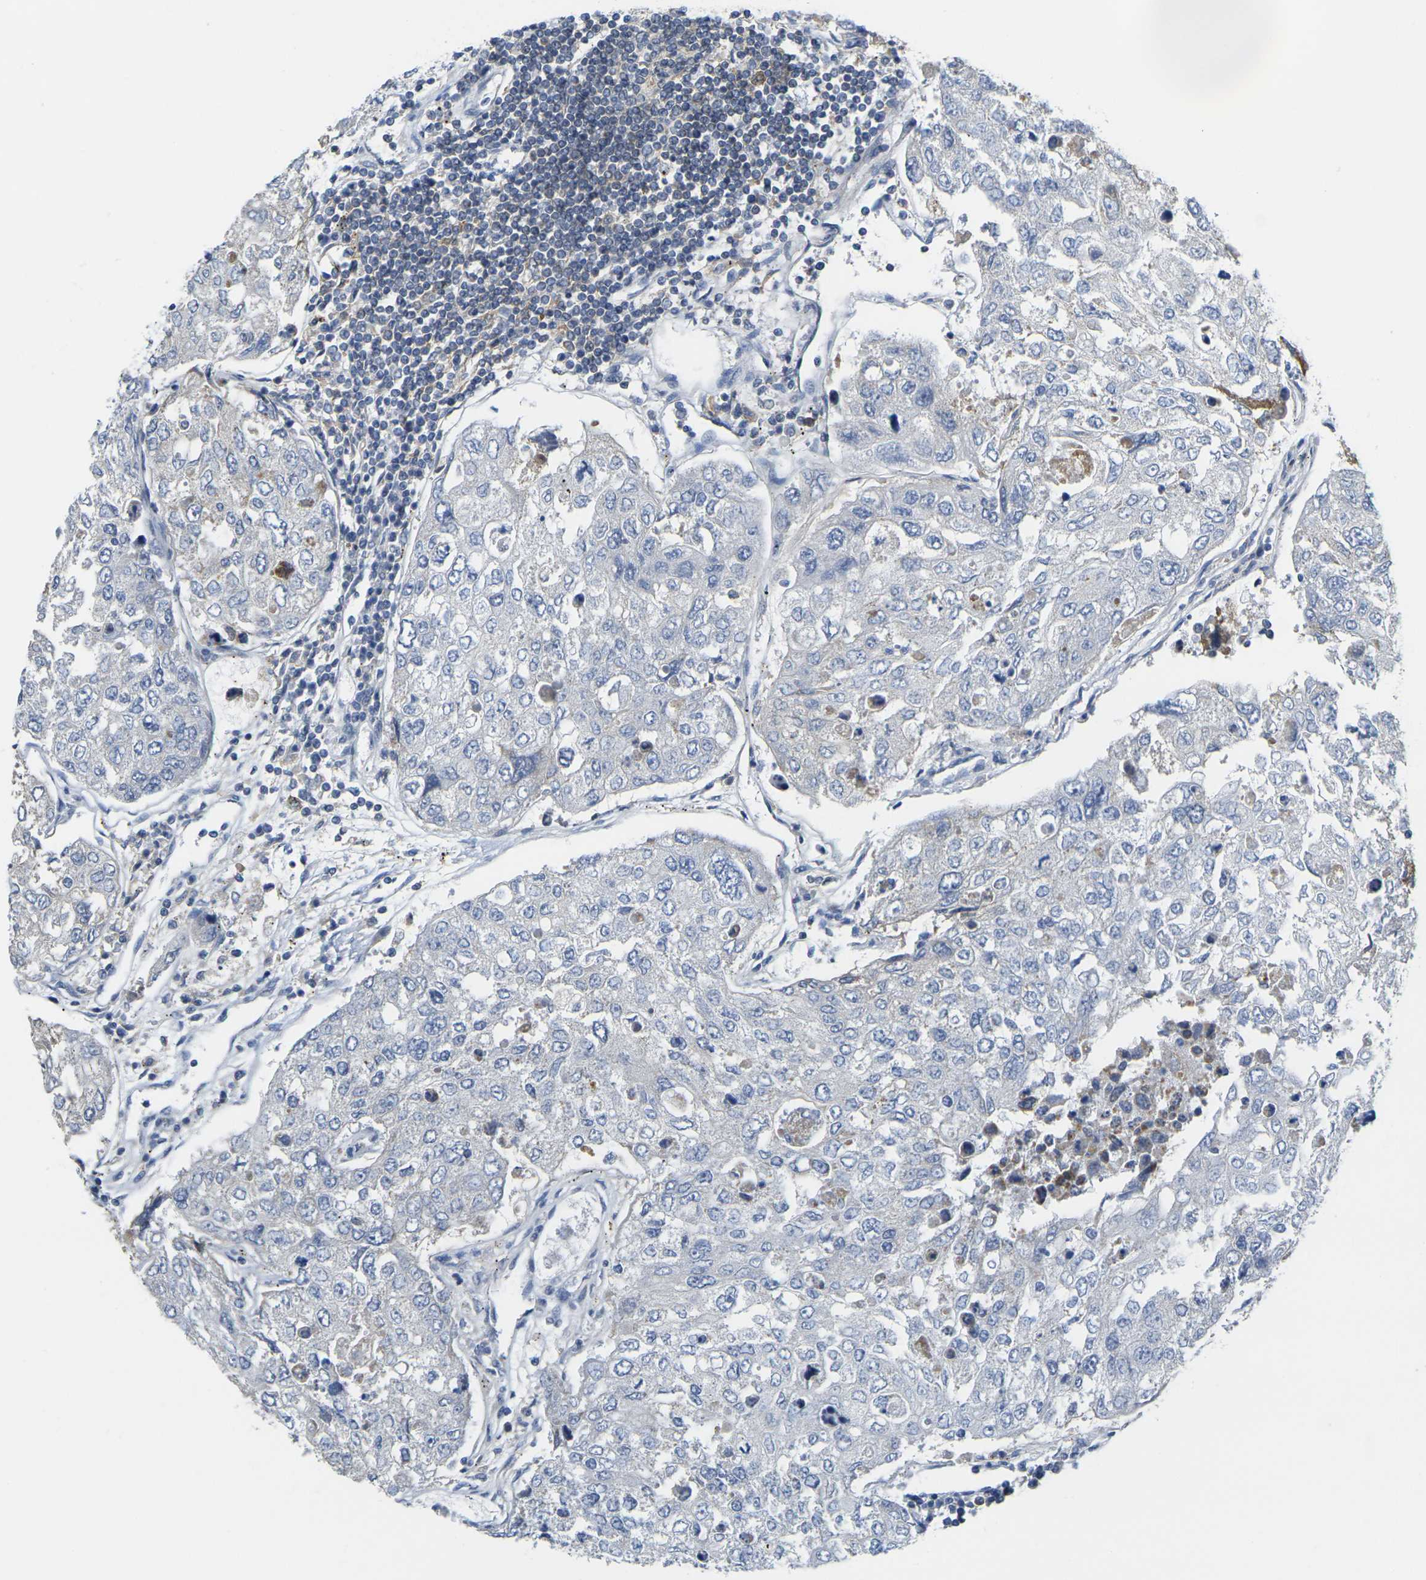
{"staining": {"intensity": "negative", "quantity": "none", "location": "none"}, "tissue": "urothelial cancer", "cell_type": "Tumor cells", "image_type": "cancer", "snomed": [{"axis": "morphology", "description": "Urothelial carcinoma, High grade"}, {"axis": "topography", "description": "Lymph node"}, {"axis": "topography", "description": "Urinary bladder"}], "caption": "Immunohistochemistry (IHC) photomicrograph of human urothelial carcinoma (high-grade) stained for a protein (brown), which demonstrates no positivity in tumor cells.", "gene": "OTOF", "patient": {"sex": "male", "age": 51}}